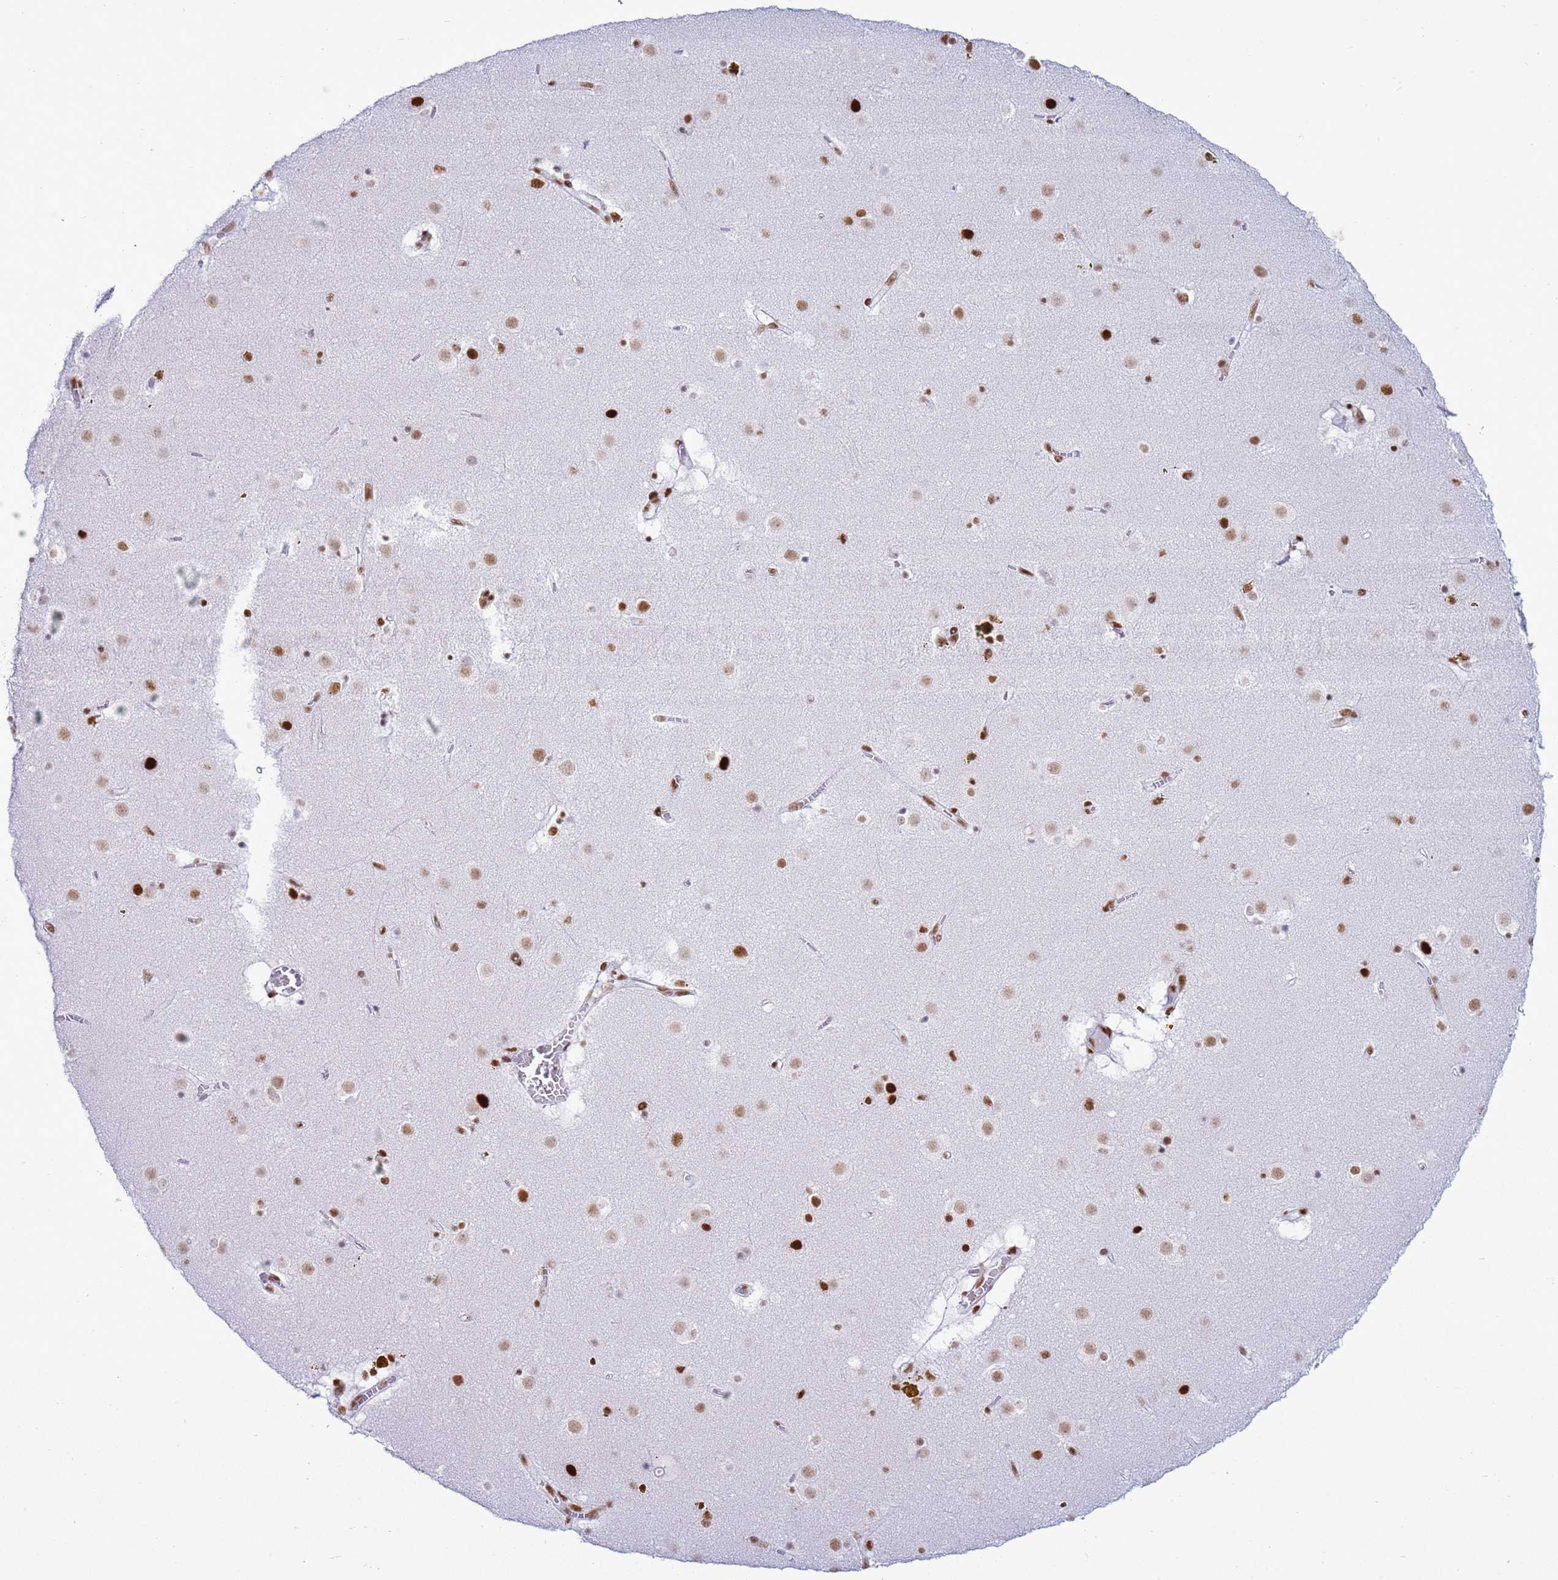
{"staining": {"intensity": "moderate", "quantity": "<25%", "location": "nuclear"}, "tissue": "caudate", "cell_type": "Glial cells", "image_type": "normal", "snomed": [{"axis": "morphology", "description": "Normal tissue, NOS"}, {"axis": "topography", "description": "Lateral ventricle wall"}], "caption": "Moderate nuclear positivity for a protein is seen in about <25% of glial cells of benign caudate using immunohistochemistry (IHC).", "gene": "RALY", "patient": {"sex": "male", "age": 70}}